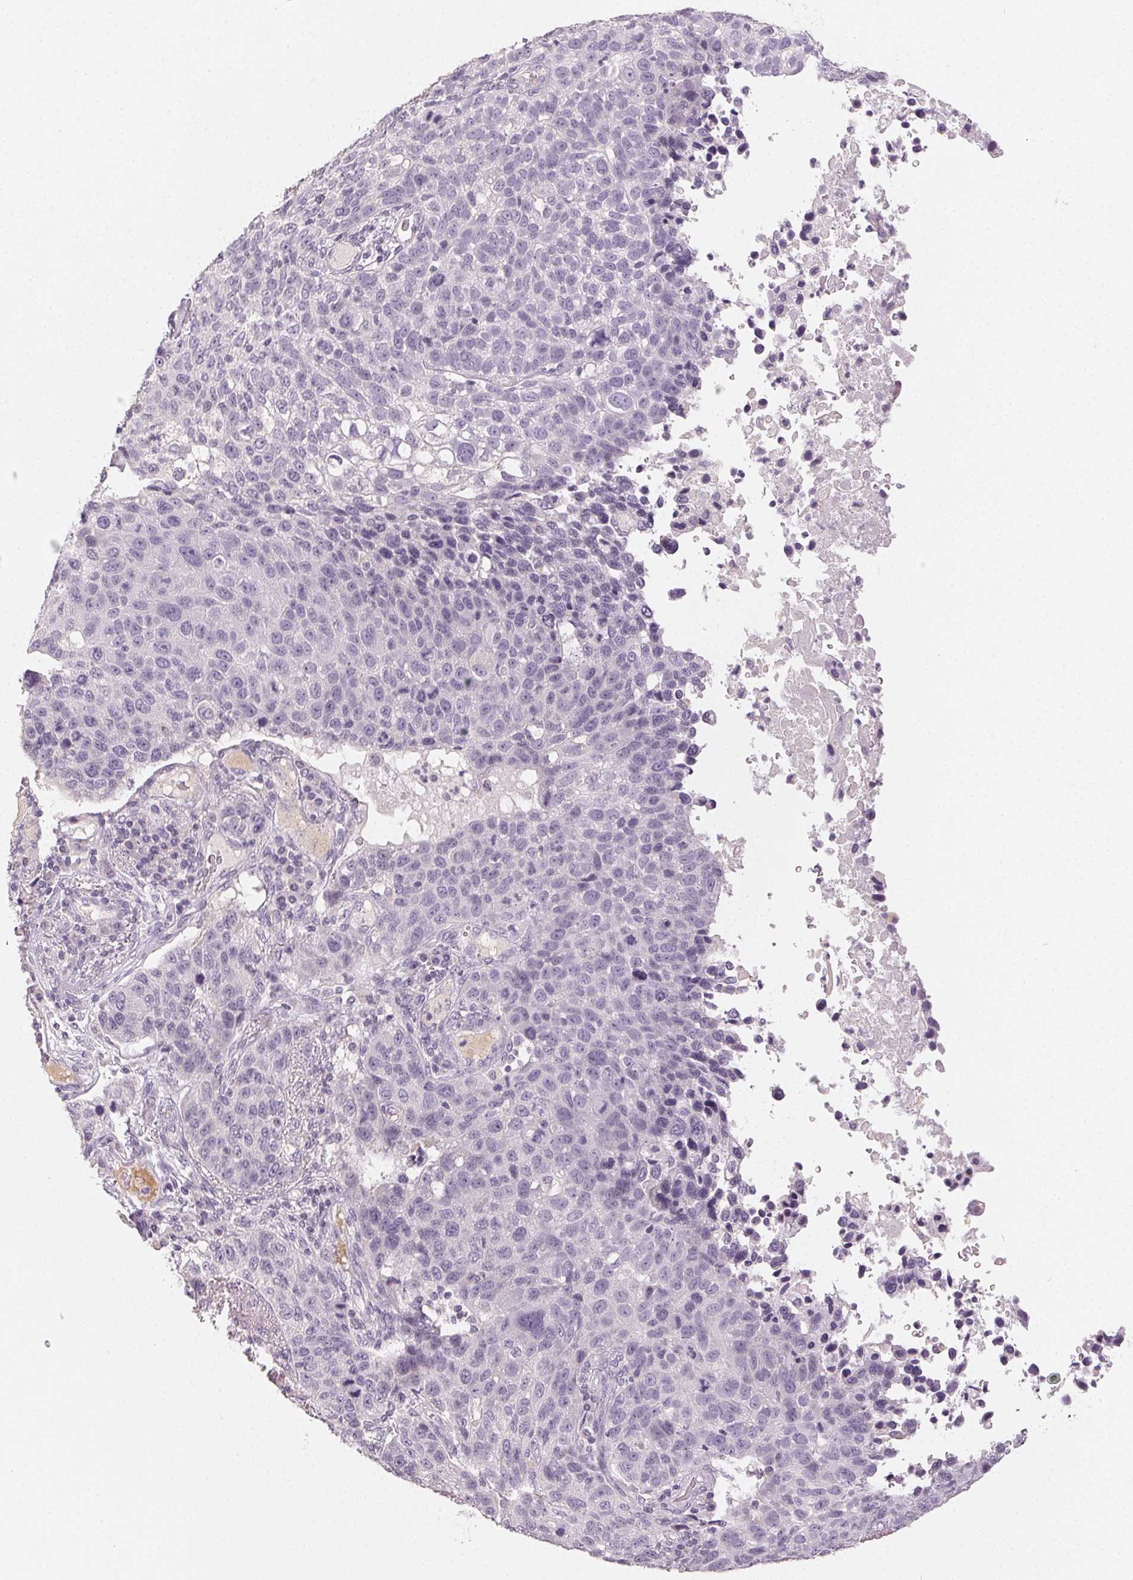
{"staining": {"intensity": "negative", "quantity": "none", "location": "none"}, "tissue": "lung cancer", "cell_type": "Tumor cells", "image_type": "cancer", "snomed": [{"axis": "morphology", "description": "Squamous cell carcinoma, NOS"}, {"axis": "topography", "description": "Lymph node"}, {"axis": "topography", "description": "Lung"}], "caption": "Squamous cell carcinoma (lung) was stained to show a protein in brown. There is no significant positivity in tumor cells. Nuclei are stained in blue.", "gene": "LVRN", "patient": {"sex": "male", "age": 61}}